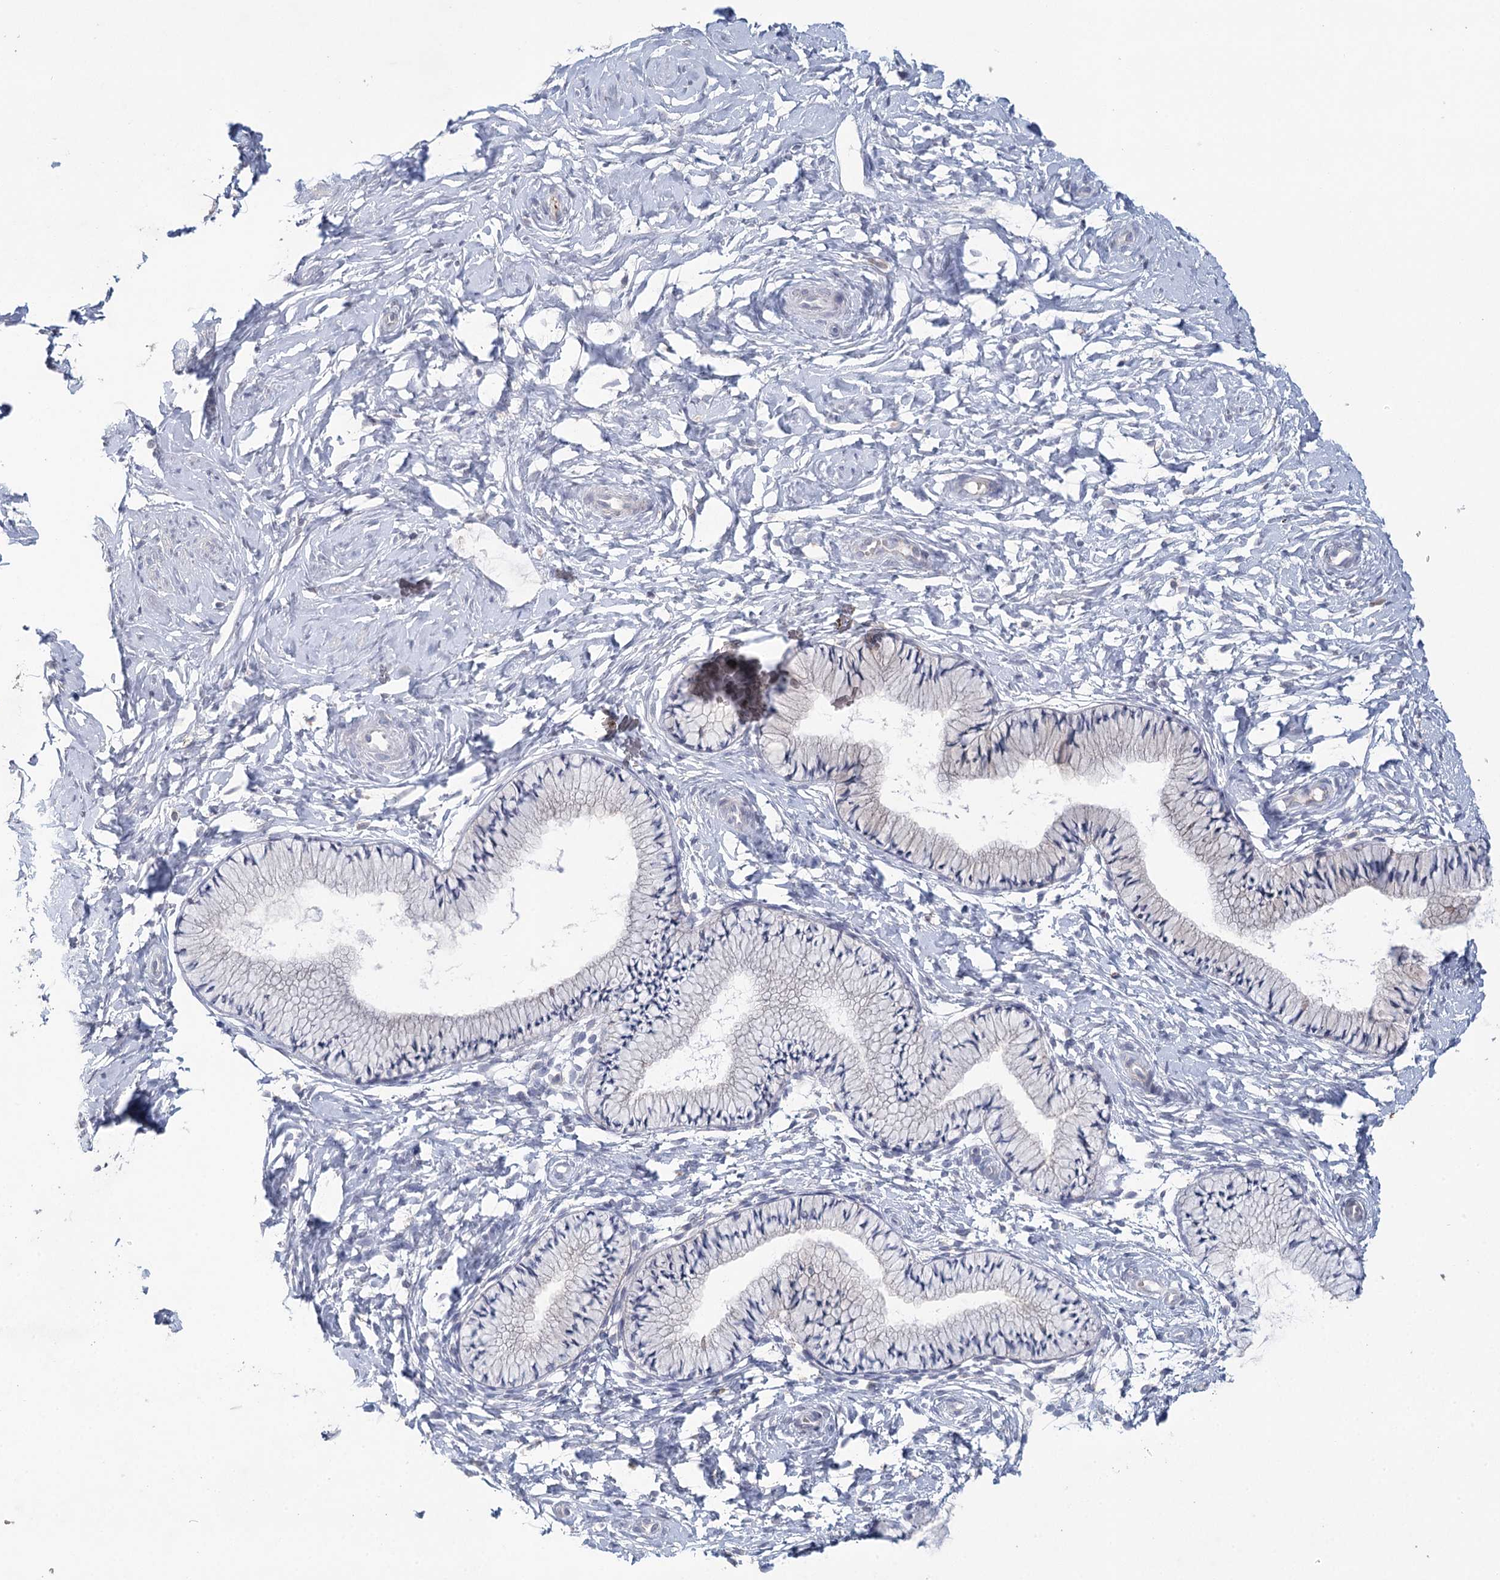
{"staining": {"intensity": "weak", "quantity": "<25%", "location": "cytoplasmic/membranous"}, "tissue": "cervix", "cell_type": "Glandular cells", "image_type": "normal", "snomed": [{"axis": "morphology", "description": "Normal tissue, NOS"}, {"axis": "topography", "description": "Cervix"}], "caption": "Glandular cells show no significant expression in normal cervix. The staining is performed using DAB (3,3'-diaminobenzidine) brown chromogen with nuclei counter-stained in using hematoxylin.", "gene": "ARHGAP44", "patient": {"sex": "female", "age": 33}}